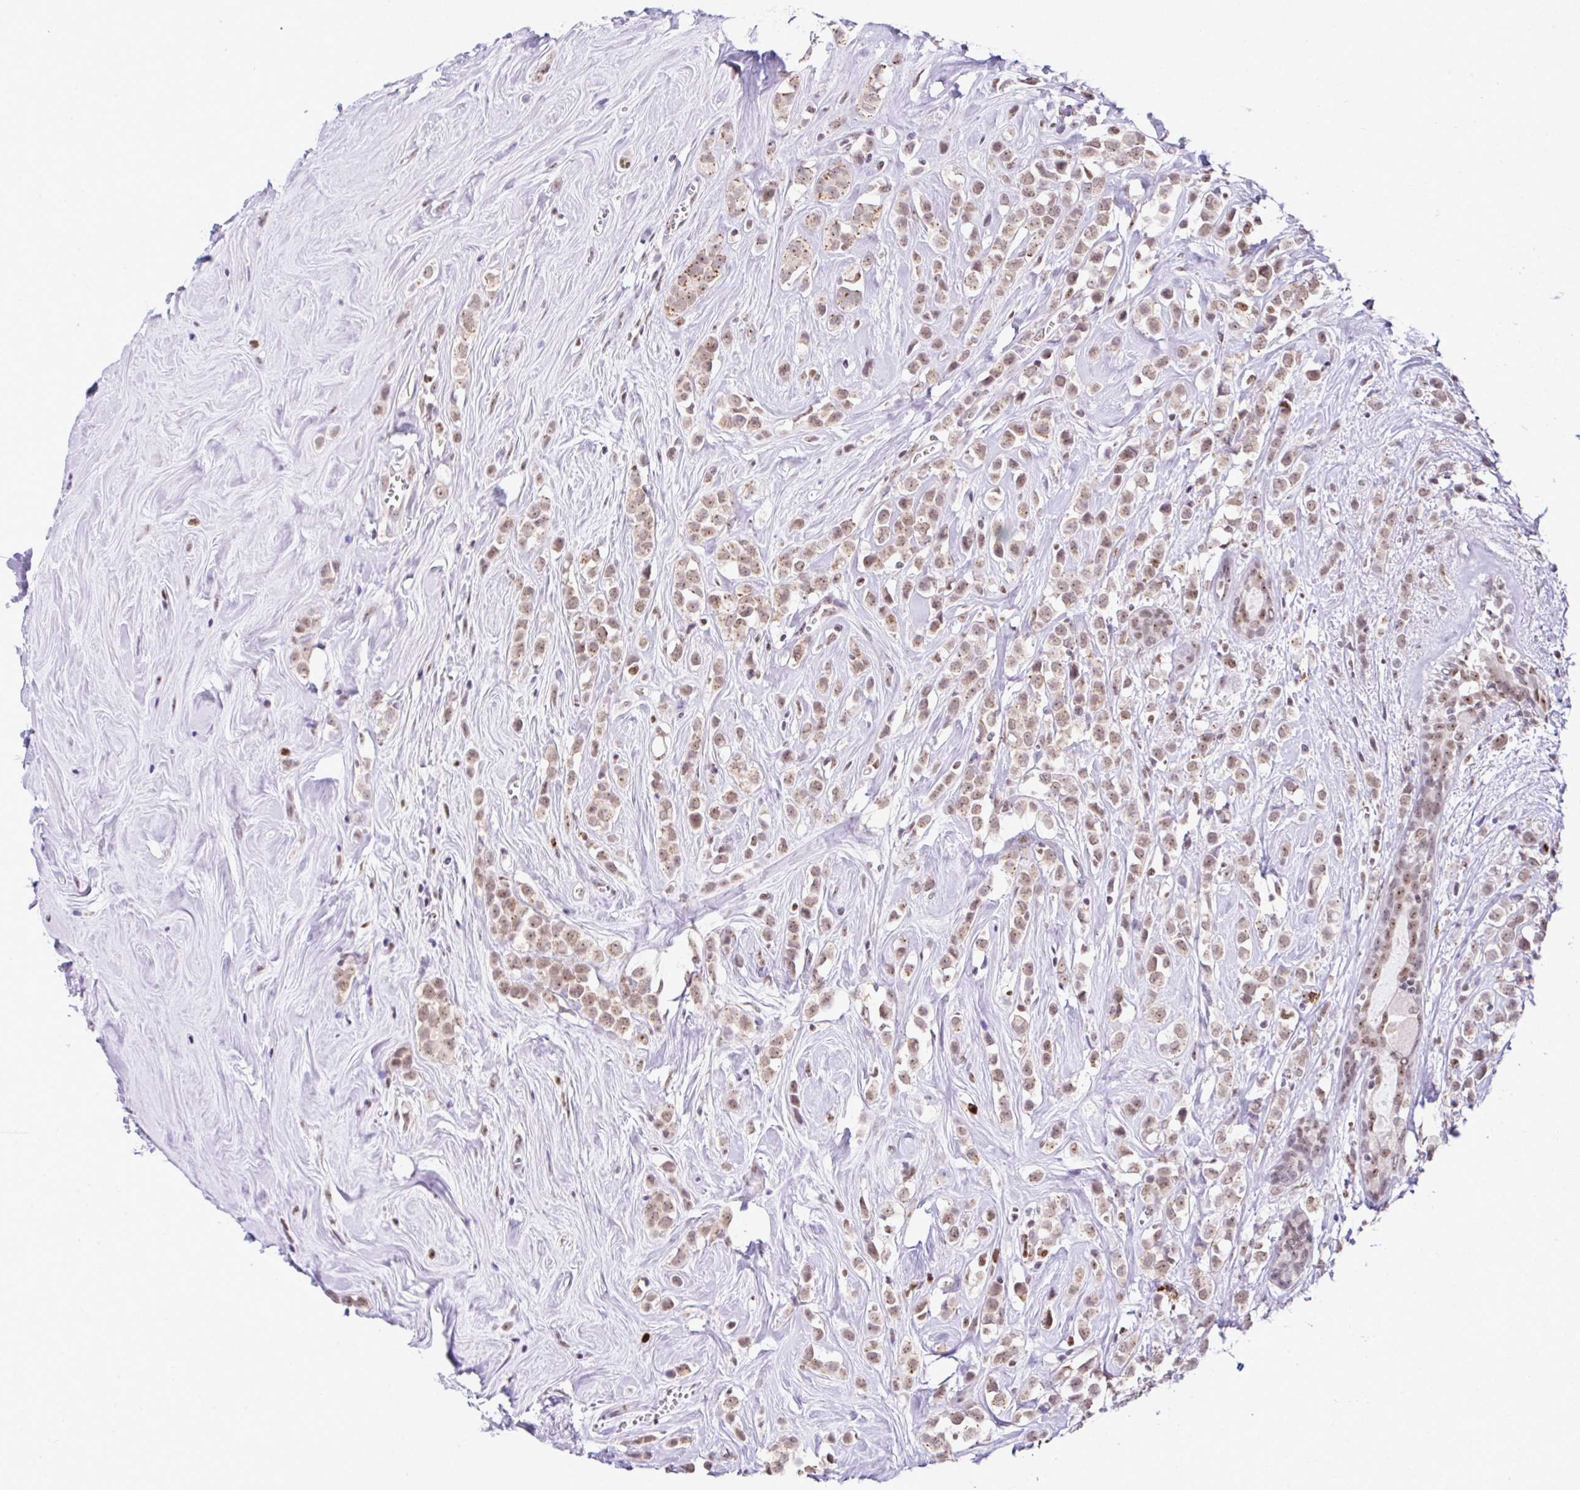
{"staining": {"intensity": "moderate", "quantity": ">75%", "location": "nuclear"}, "tissue": "breast cancer", "cell_type": "Tumor cells", "image_type": "cancer", "snomed": [{"axis": "morphology", "description": "Duct carcinoma"}, {"axis": "topography", "description": "Breast"}], "caption": "Human breast cancer (infiltrating ductal carcinoma) stained for a protein (brown) displays moderate nuclear positive positivity in approximately >75% of tumor cells.", "gene": "PTPN2", "patient": {"sex": "female", "age": 80}}